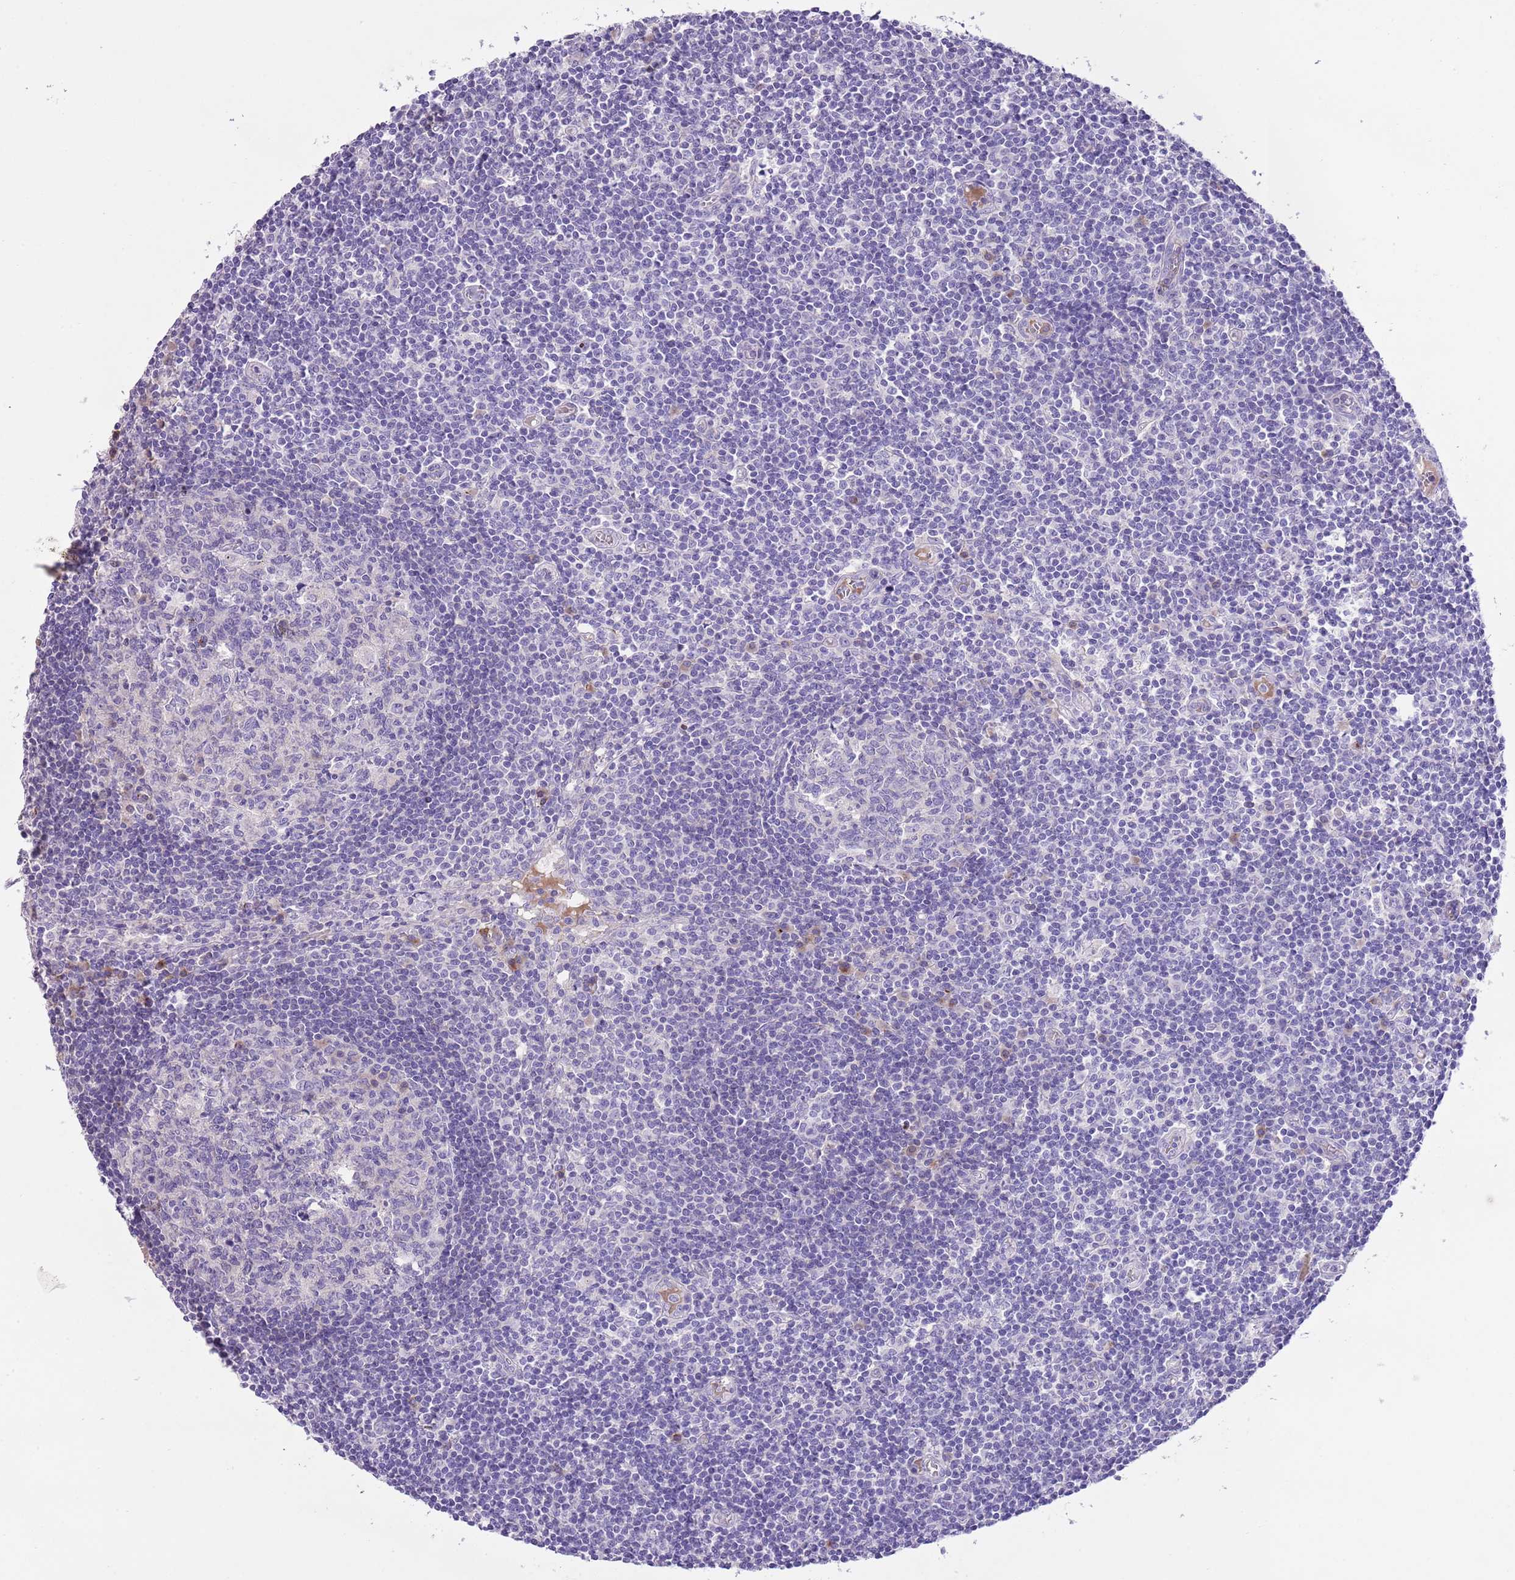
{"staining": {"intensity": "weak", "quantity": "<25%", "location": "cytoplasmic/membranous"}, "tissue": "lymph node", "cell_type": "Germinal center cells", "image_type": "normal", "snomed": [{"axis": "morphology", "description": "Normal tissue, NOS"}, {"axis": "topography", "description": "Lymph node"}], "caption": "Immunohistochemical staining of unremarkable human lymph node demonstrates no significant staining in germinal center cells. Brightfield microscopy of immunohistochemistry stained with DAB (3,3'-diaminobenzidine) (brown) and hematoxylin (blue), captured at high magnification.", "gene": "CLEC2A", "patient": {"sex": "female", "age": 55}}